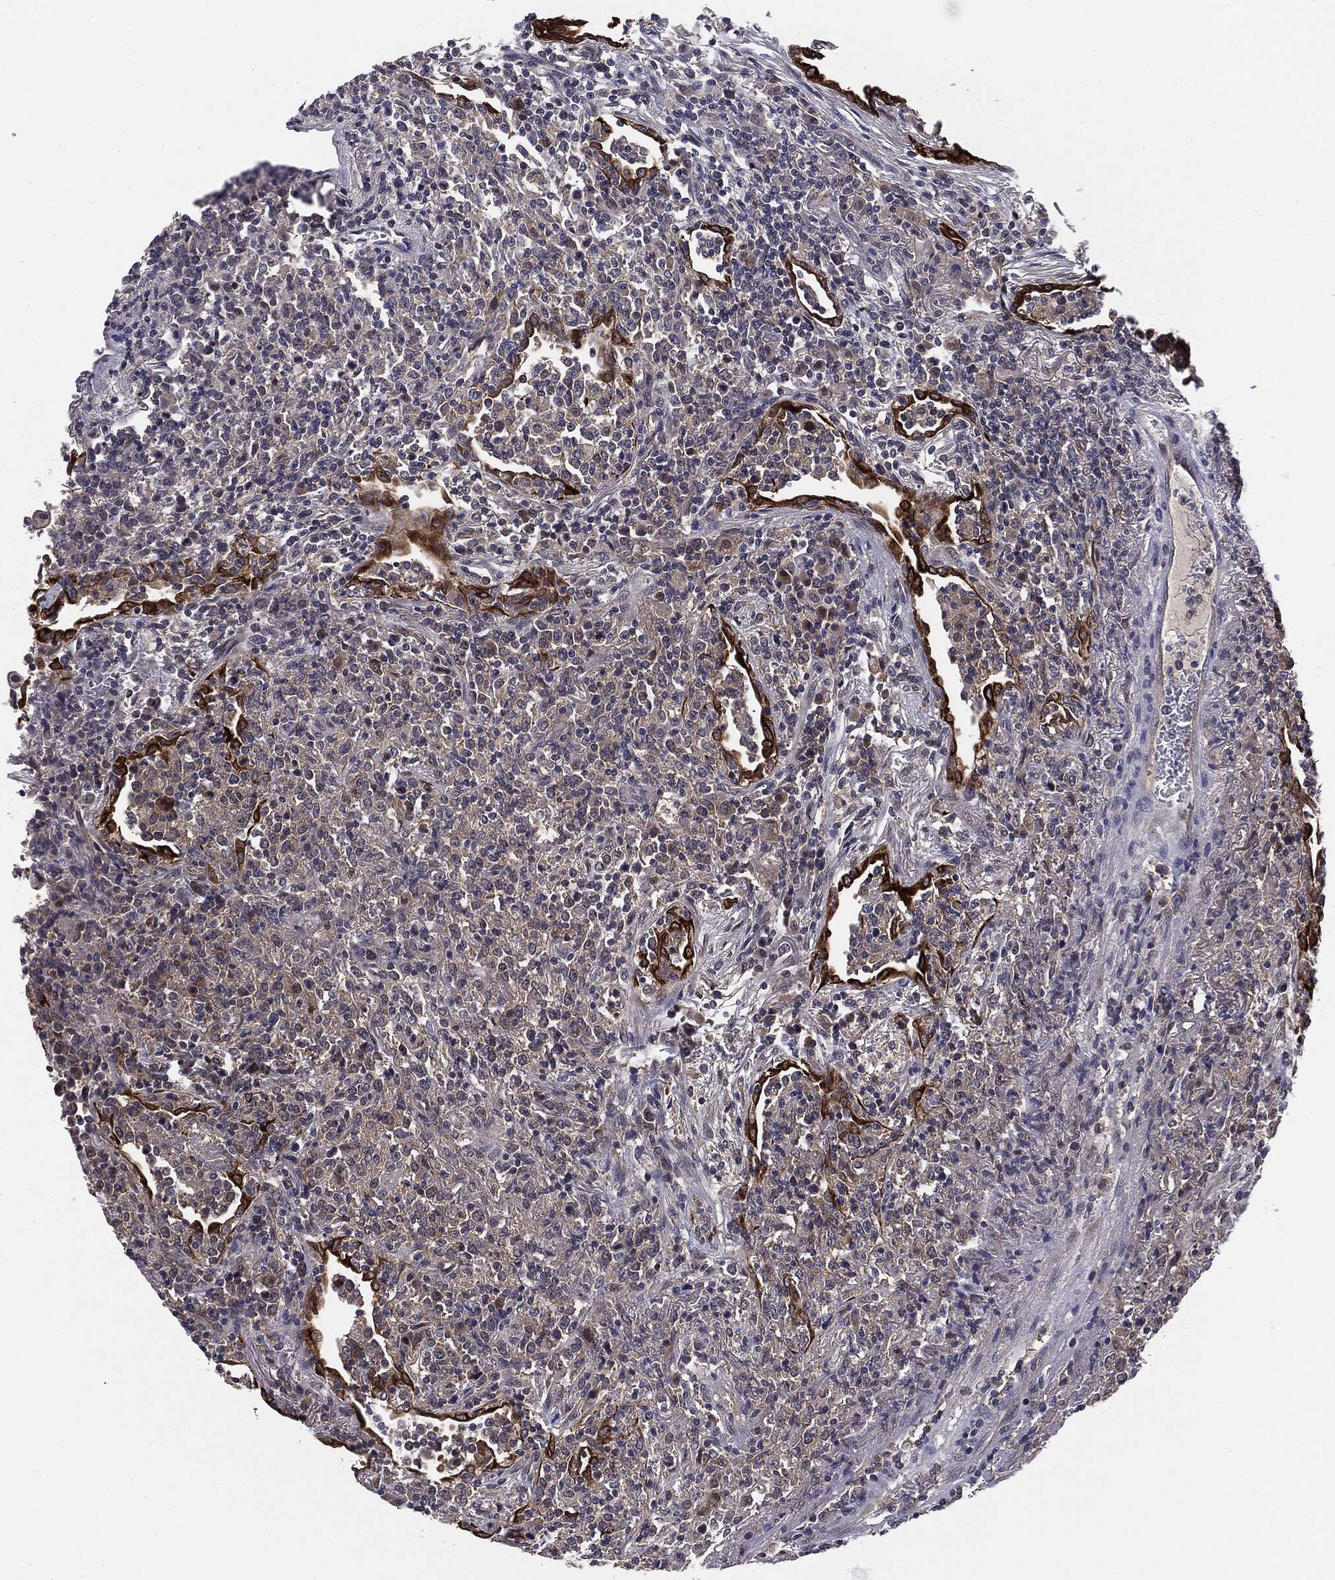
{"staining": {"intensity": "negative", "quantity": "none", "location": "none"}, "tissue": "lymphoma", "cell_type": "Tumor cells", "image_type": "cancer", "snomed": [{"axis": "morphology", "description": "Malignant lymphoma, non-Hodgkin's type, High grade"}, {"axis": "topography", "description": "Lung"}], "caption": "The photomicrograph shows no significant expression in tumor cells of high-grade malignant lymphoma, non-Hodgkin's type. (DAB immunohistochemistry visualized using brightfield microscopy, high magnification).", "gene": "KRT7", "patient": {"sex": "male", "age": 79}}